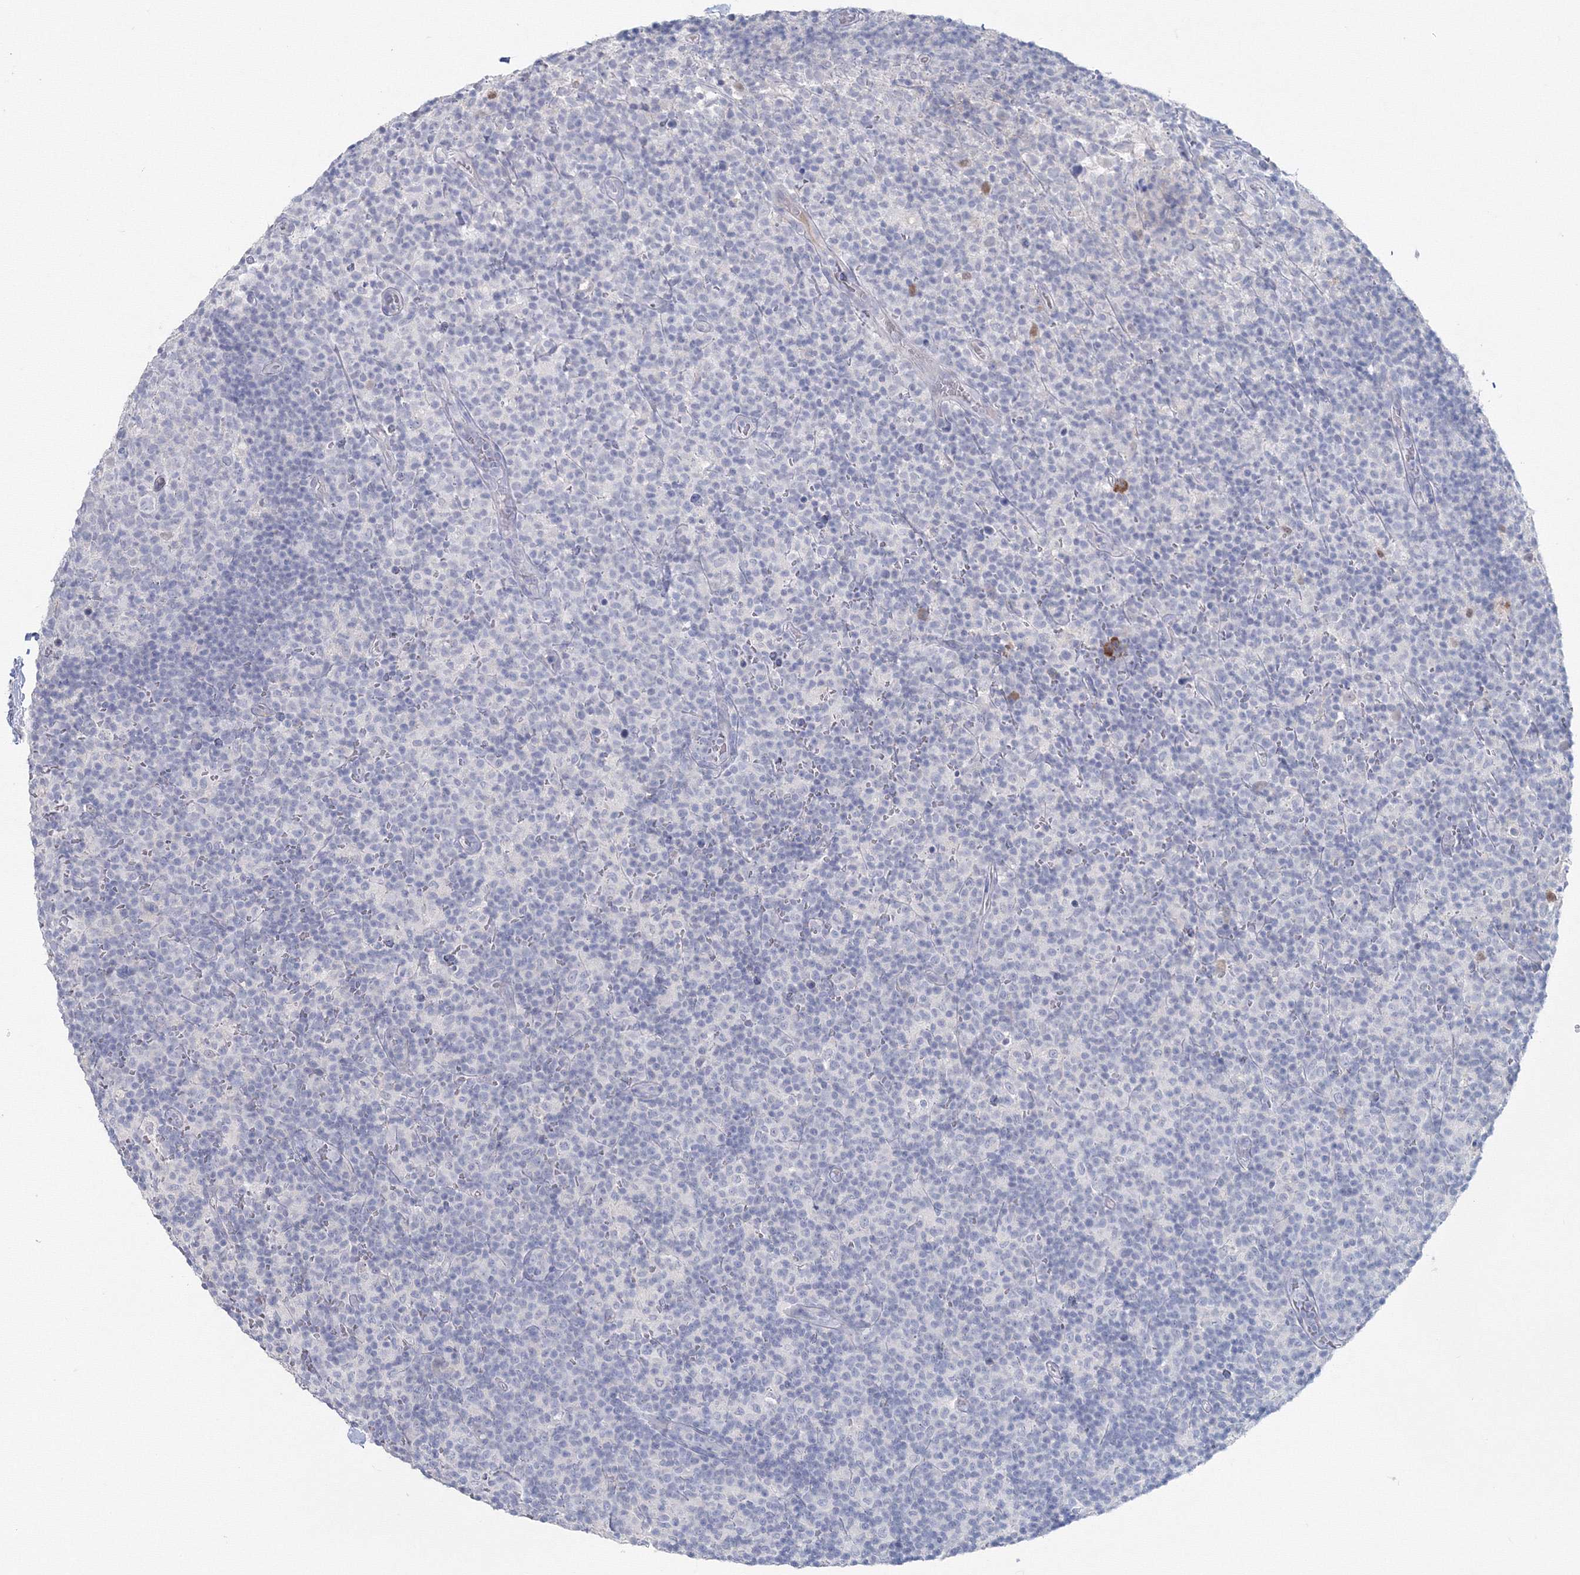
{"staining": {"intensity": "negative", "quantity": "none", "location": "none"}, "tissue": "lymph node", "cell_type": "Germinal center cells", "image_type": "normal", "snomed": [{"axis": "morphology", "description": "Normal tissue, NOS"}, {"axis": "morphology", "description": "Inflammation, NOS"}, {"axis": "topography", "description": "Lymph node"}], "caption": "The IHC photomicrograph has no significant expression in germinal center cells of lymph node. Brightfield microscopy of IHC stained with DAB (3,3'-diaminobenzidine) (brown) and hematoxylin (blue), captured at high magnification.", "gene": "GCKR", "patient": {"sex": "male", "age": 55}}